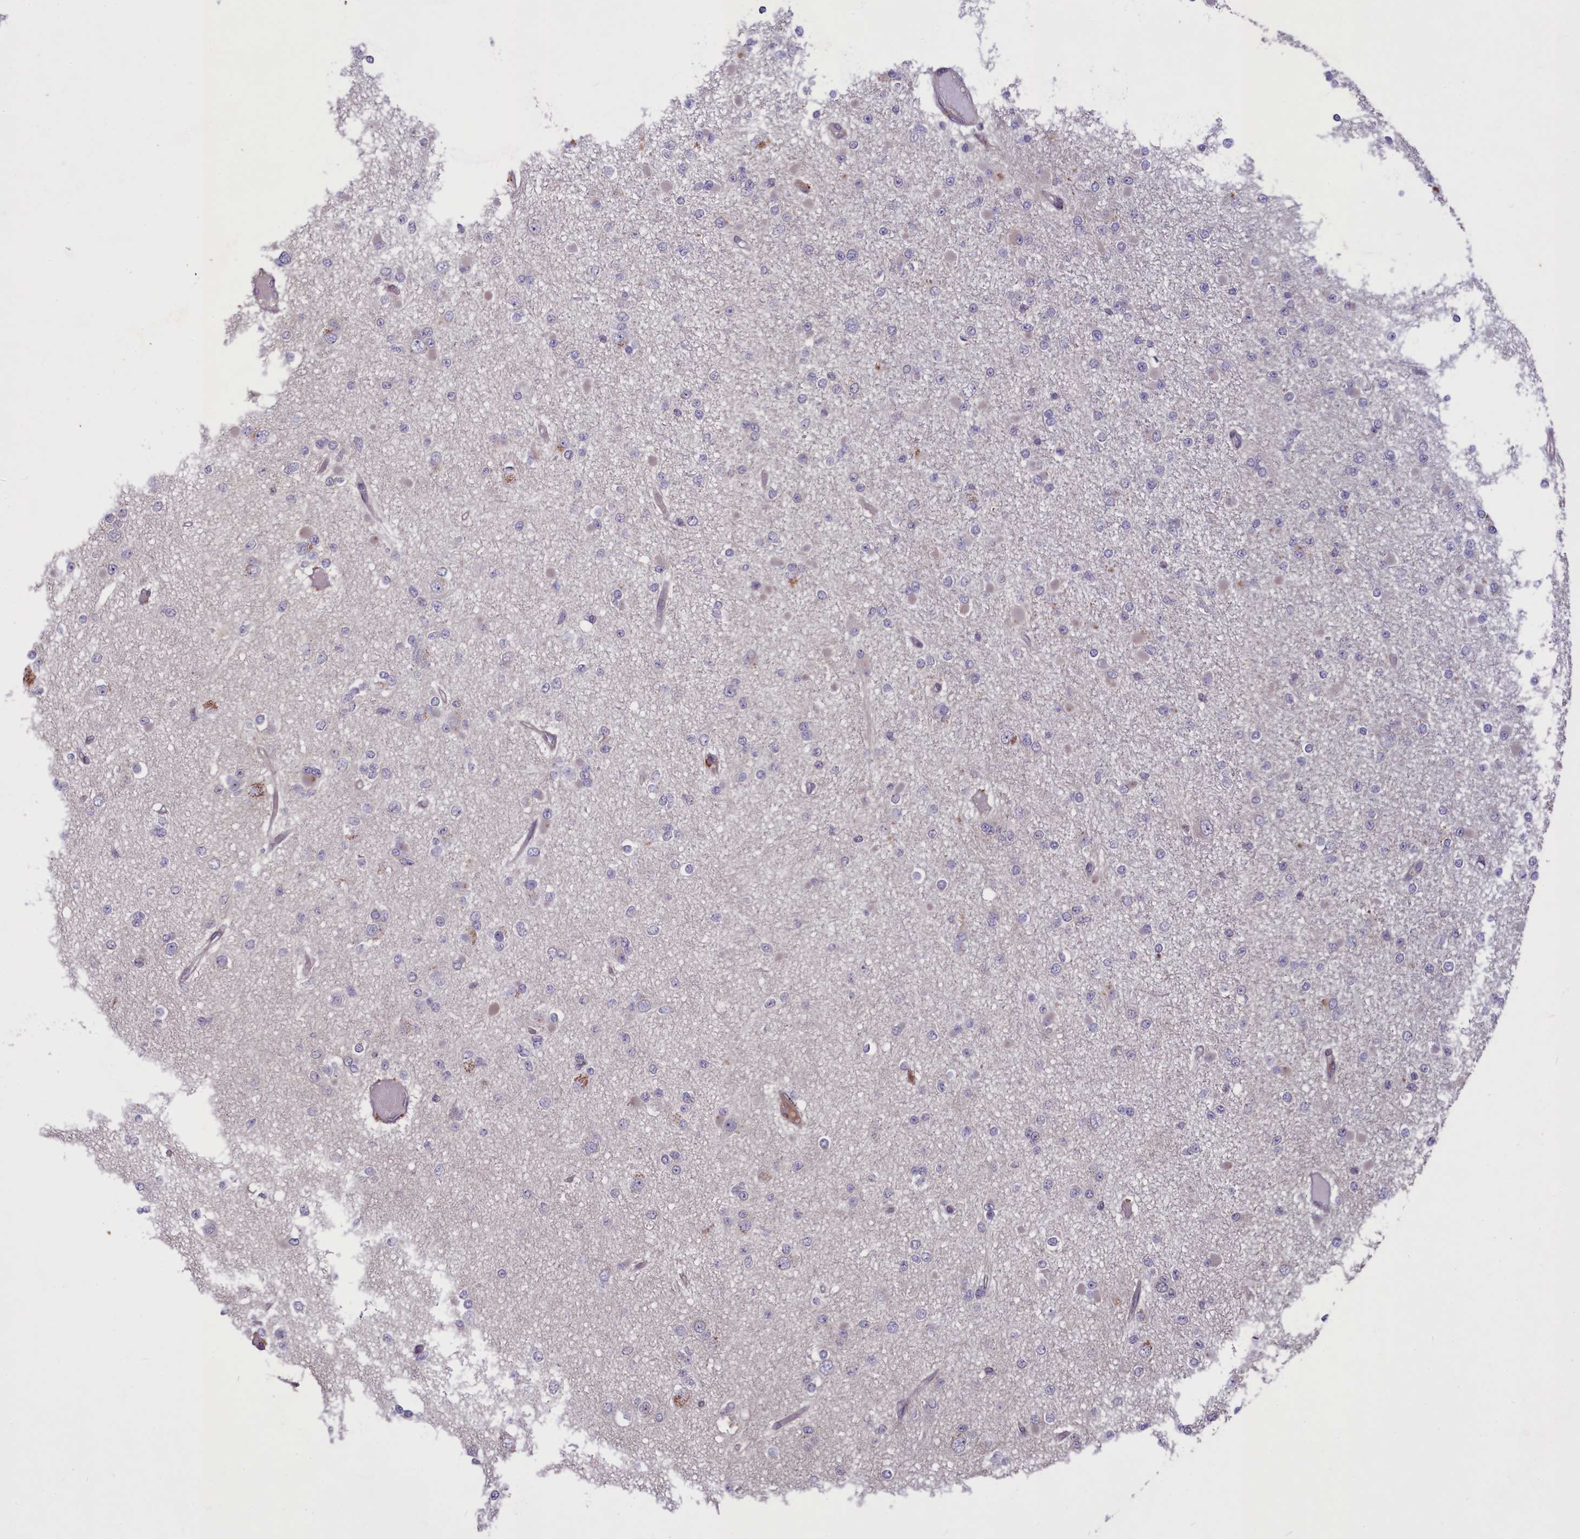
{"staining": {"intensity": "negative", "quantity": "none", "location": "none"}, "tissue": "glioma", "cell_type": "Tumor cells", "image_type": "cancer", "snomed": [{"axis": "morphology", "description": "Glioma, malignant, Low grade"}, {"axis": "topography", "description": "Brain"}], "caption": "IHC micrograph of neoplastic tissue: human glioma stained with DAB (3,3'-diaminobenzidine) demonstrates no significant protein expression in tumor cells.", "gene": "MAN2C1", "patient": {"sex": "female", "age": 22}}